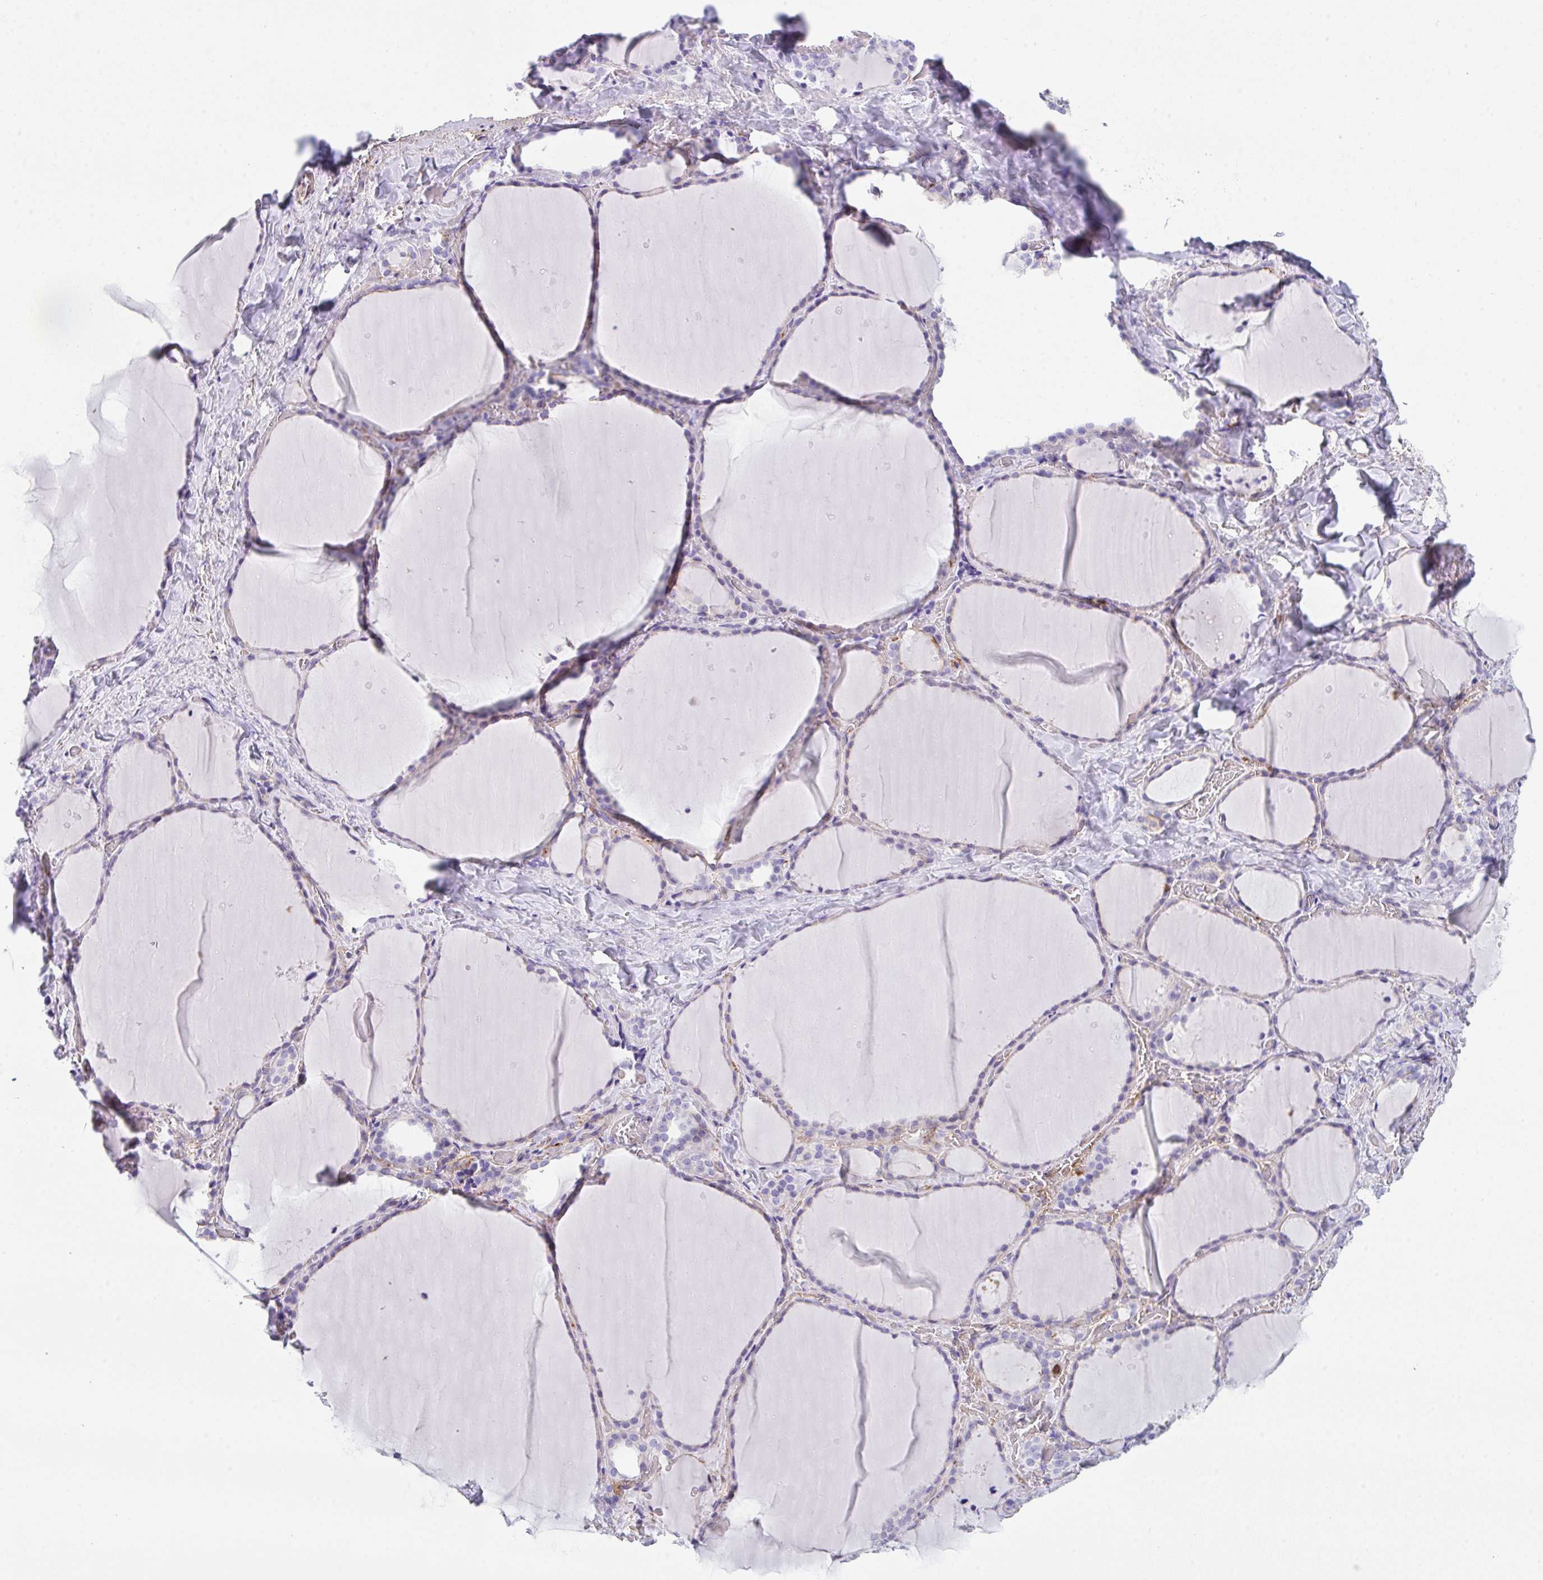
{"staining": {"intensity": "weak", "quantity": "<25%", "location": "cytoplasmic/membranous"}, "tissue": "thyroid gland", "cell_type": "Glandular cells", "image_type": "normal", "snomed": [{"axis": "morphology", "description": "Normal tissue, NOS"}, {"axis": "topography", "description": "Thyroid gland"}], "caption": "The IHC histopathology image has no significant expression in glandular cells of thyroid gland.", "gene": "DBN1", "patient": {"sex": "female", "age": 36}}